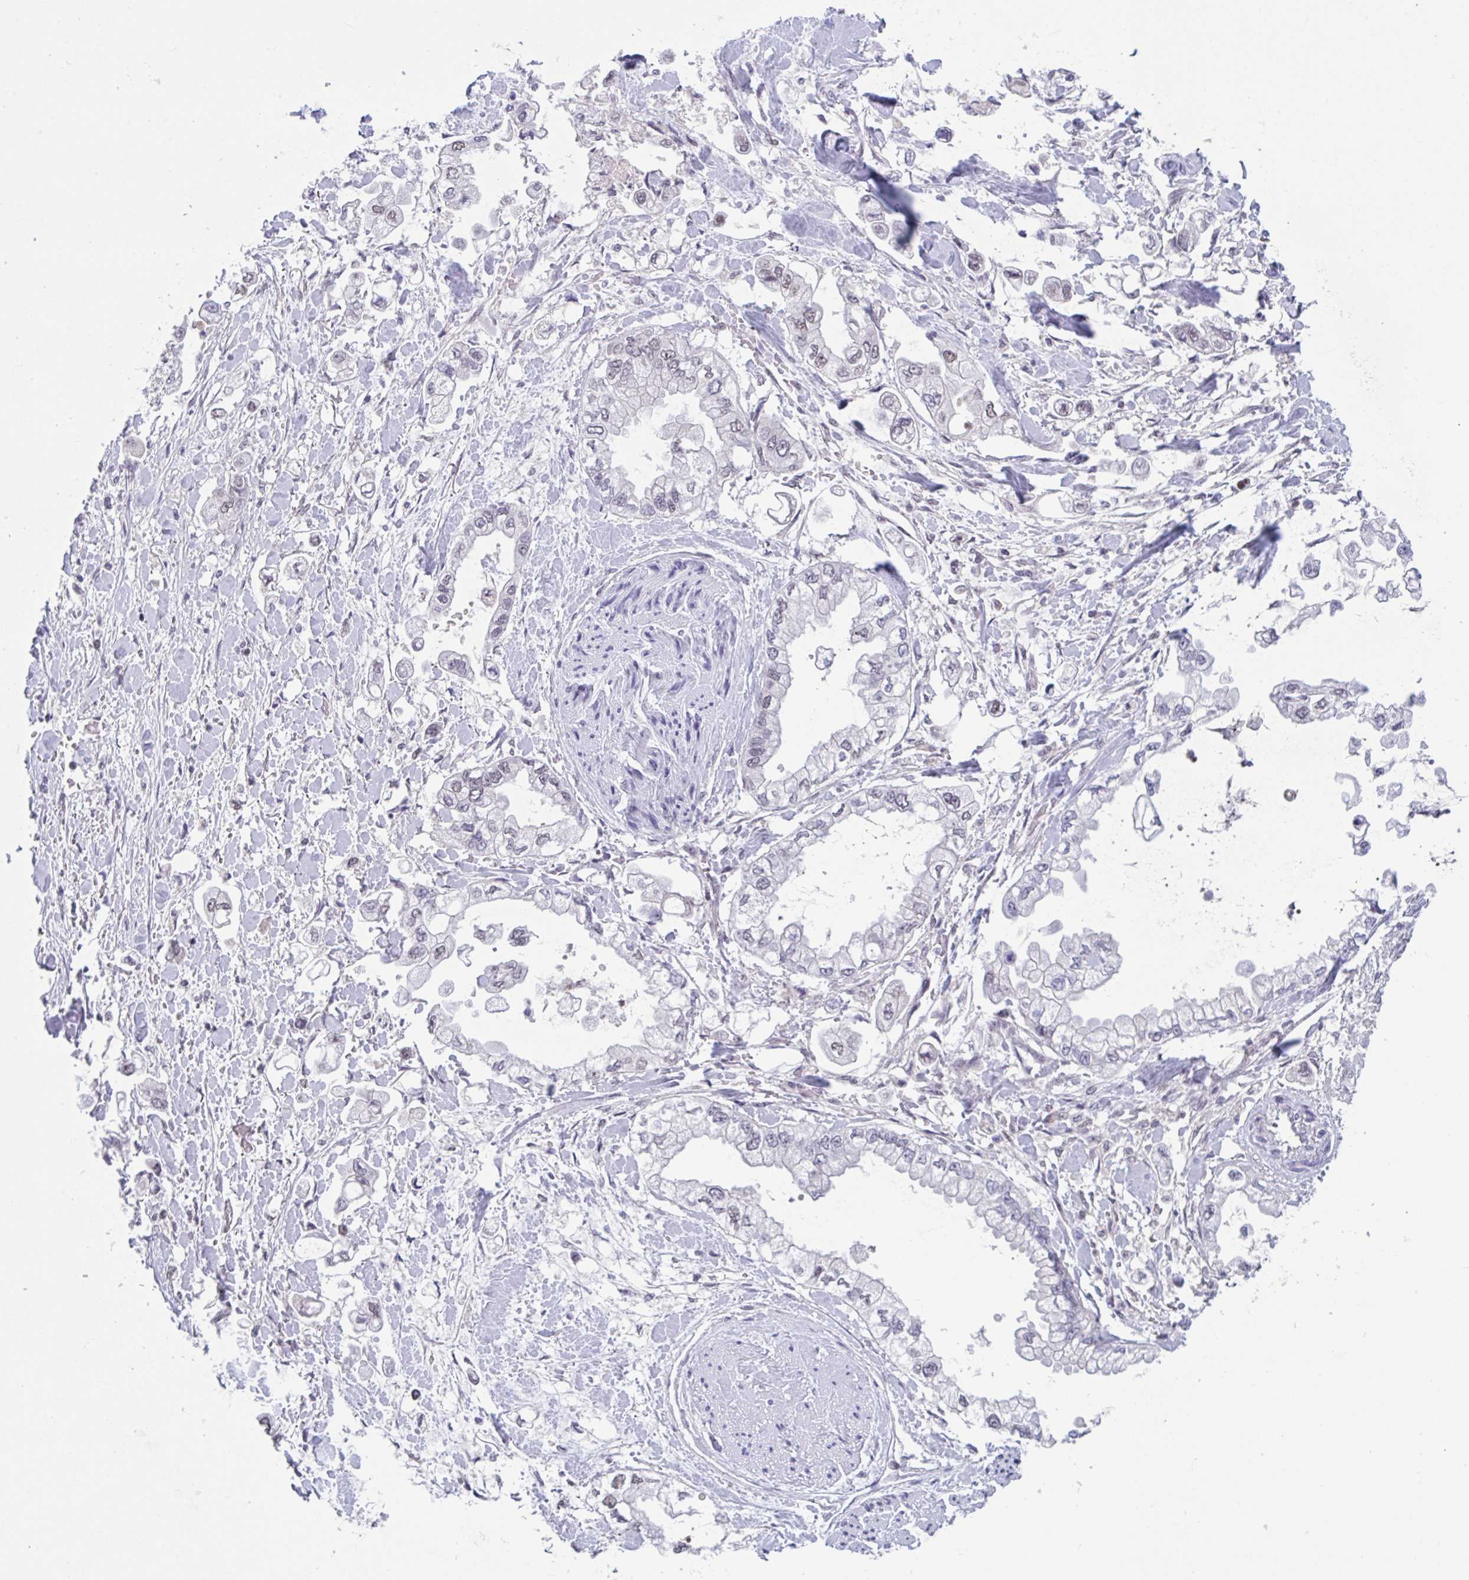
{"staining": {"intensity": "negative", "quantity": "none", "location": "none"}, "tissue": "stomach cancer", "cell_type": "Tumor cells", "image_type": "cancer", "snomed": [{"axis": "morphology", "description": "Adenocarcinoma, NOS"}, {"axis": "topography", "description": "Stomach"}], "caption": "This is an IHC image of stomach cancer. There is no staining in tumor cells.", "gene": "TTC7B", "patient": {"sex": "male", "age": 62}}